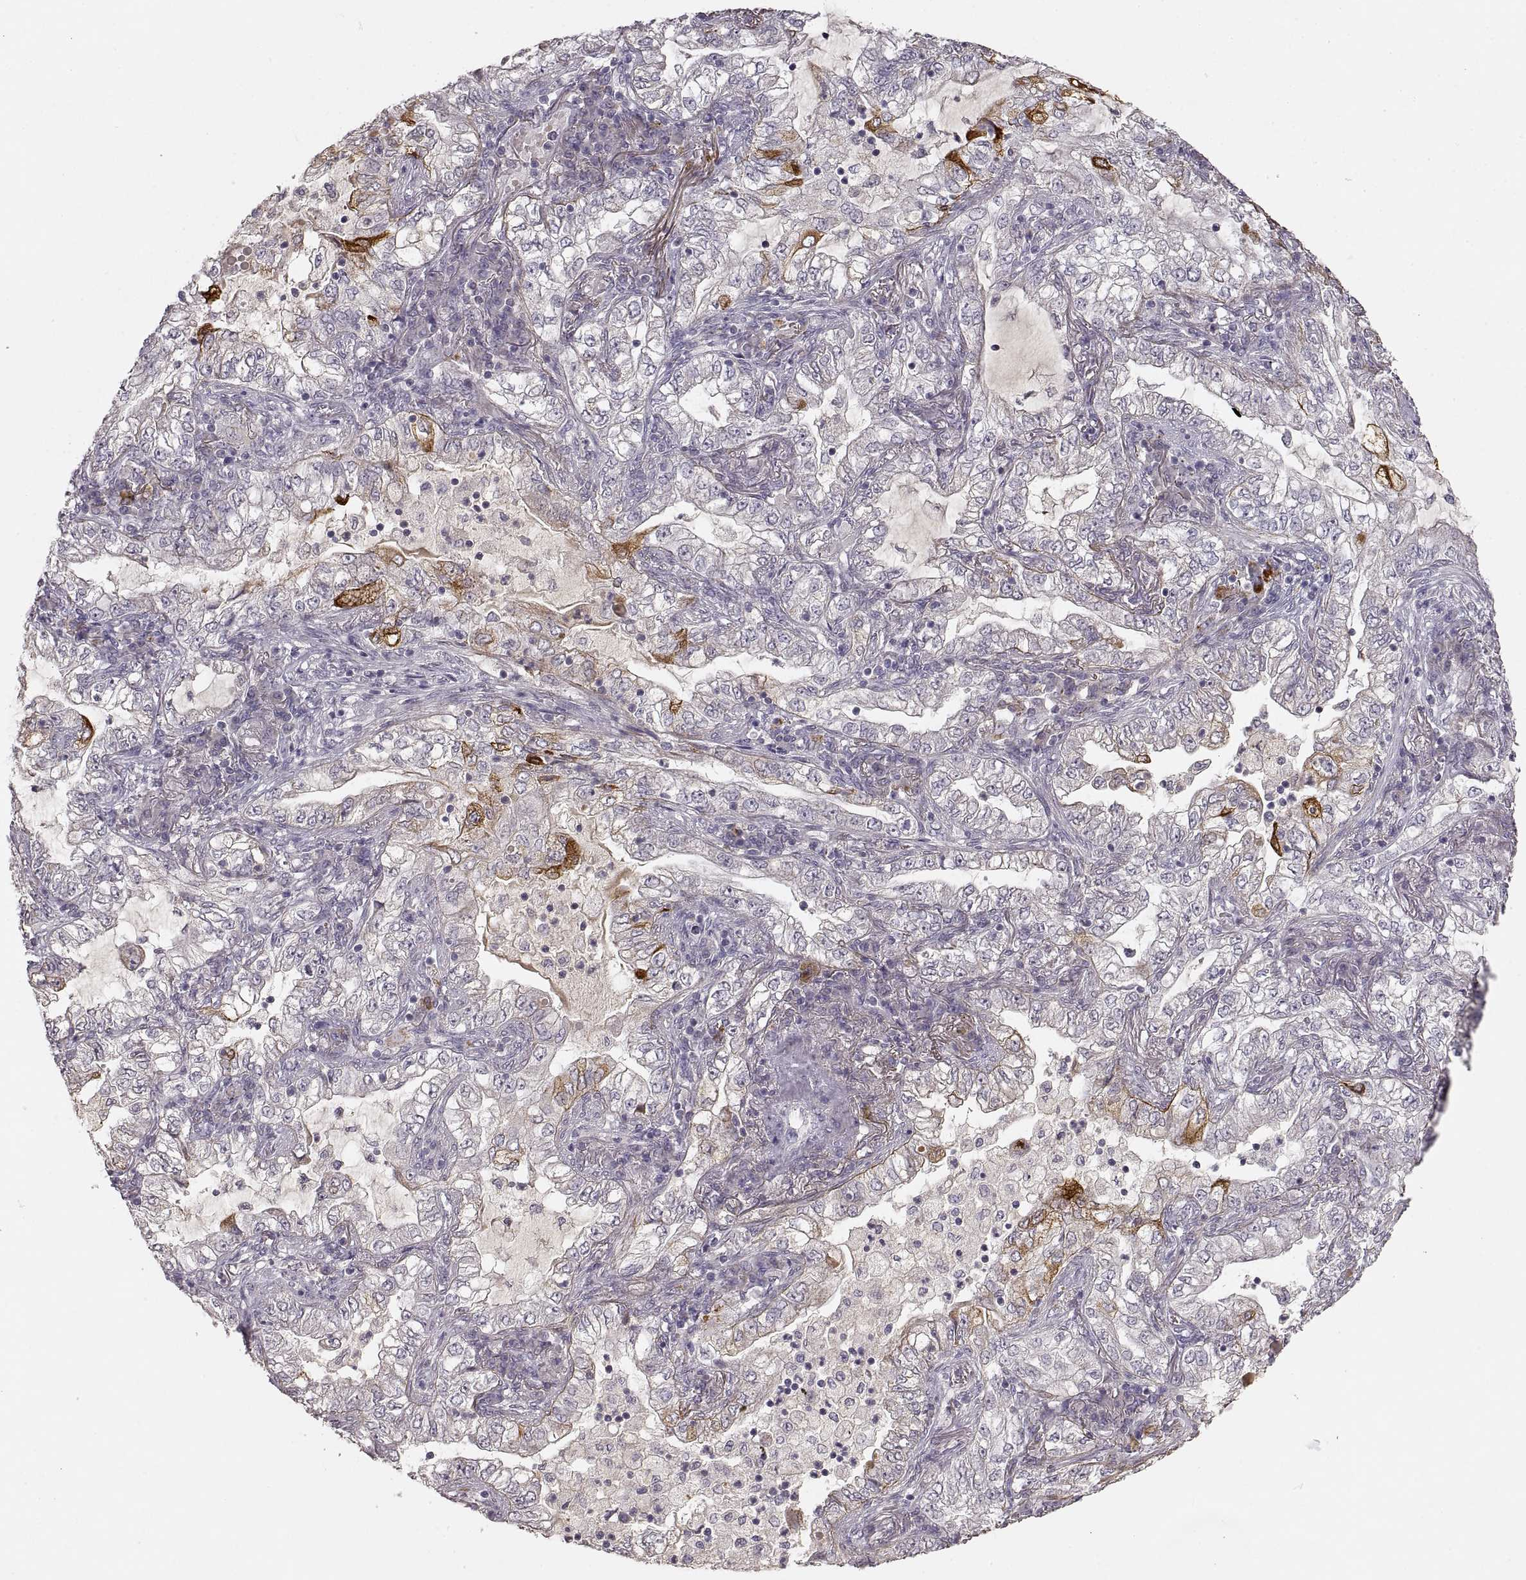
{"staining": {"intensity": "strong", "quantity": "<25%", "location": "cytoplasmic/membranous"}, "tissue": "lung cancer", "cell_type": "Tumor cells", "image_type": "cancer", "snomed": [{"axis": "morphology", "description": "Adenocarcinoma, NOS"}, {"axis": "topography", "description": "Lung"}], "caption": "There is medium levels of strong cytoplasmic/membranous positivity in tumor cells of lung cancer, as demonstrated by immunohistochemical staining (brown color).", "gene": "LAMC2", "patient": {"sex": "female", "age": 73}}